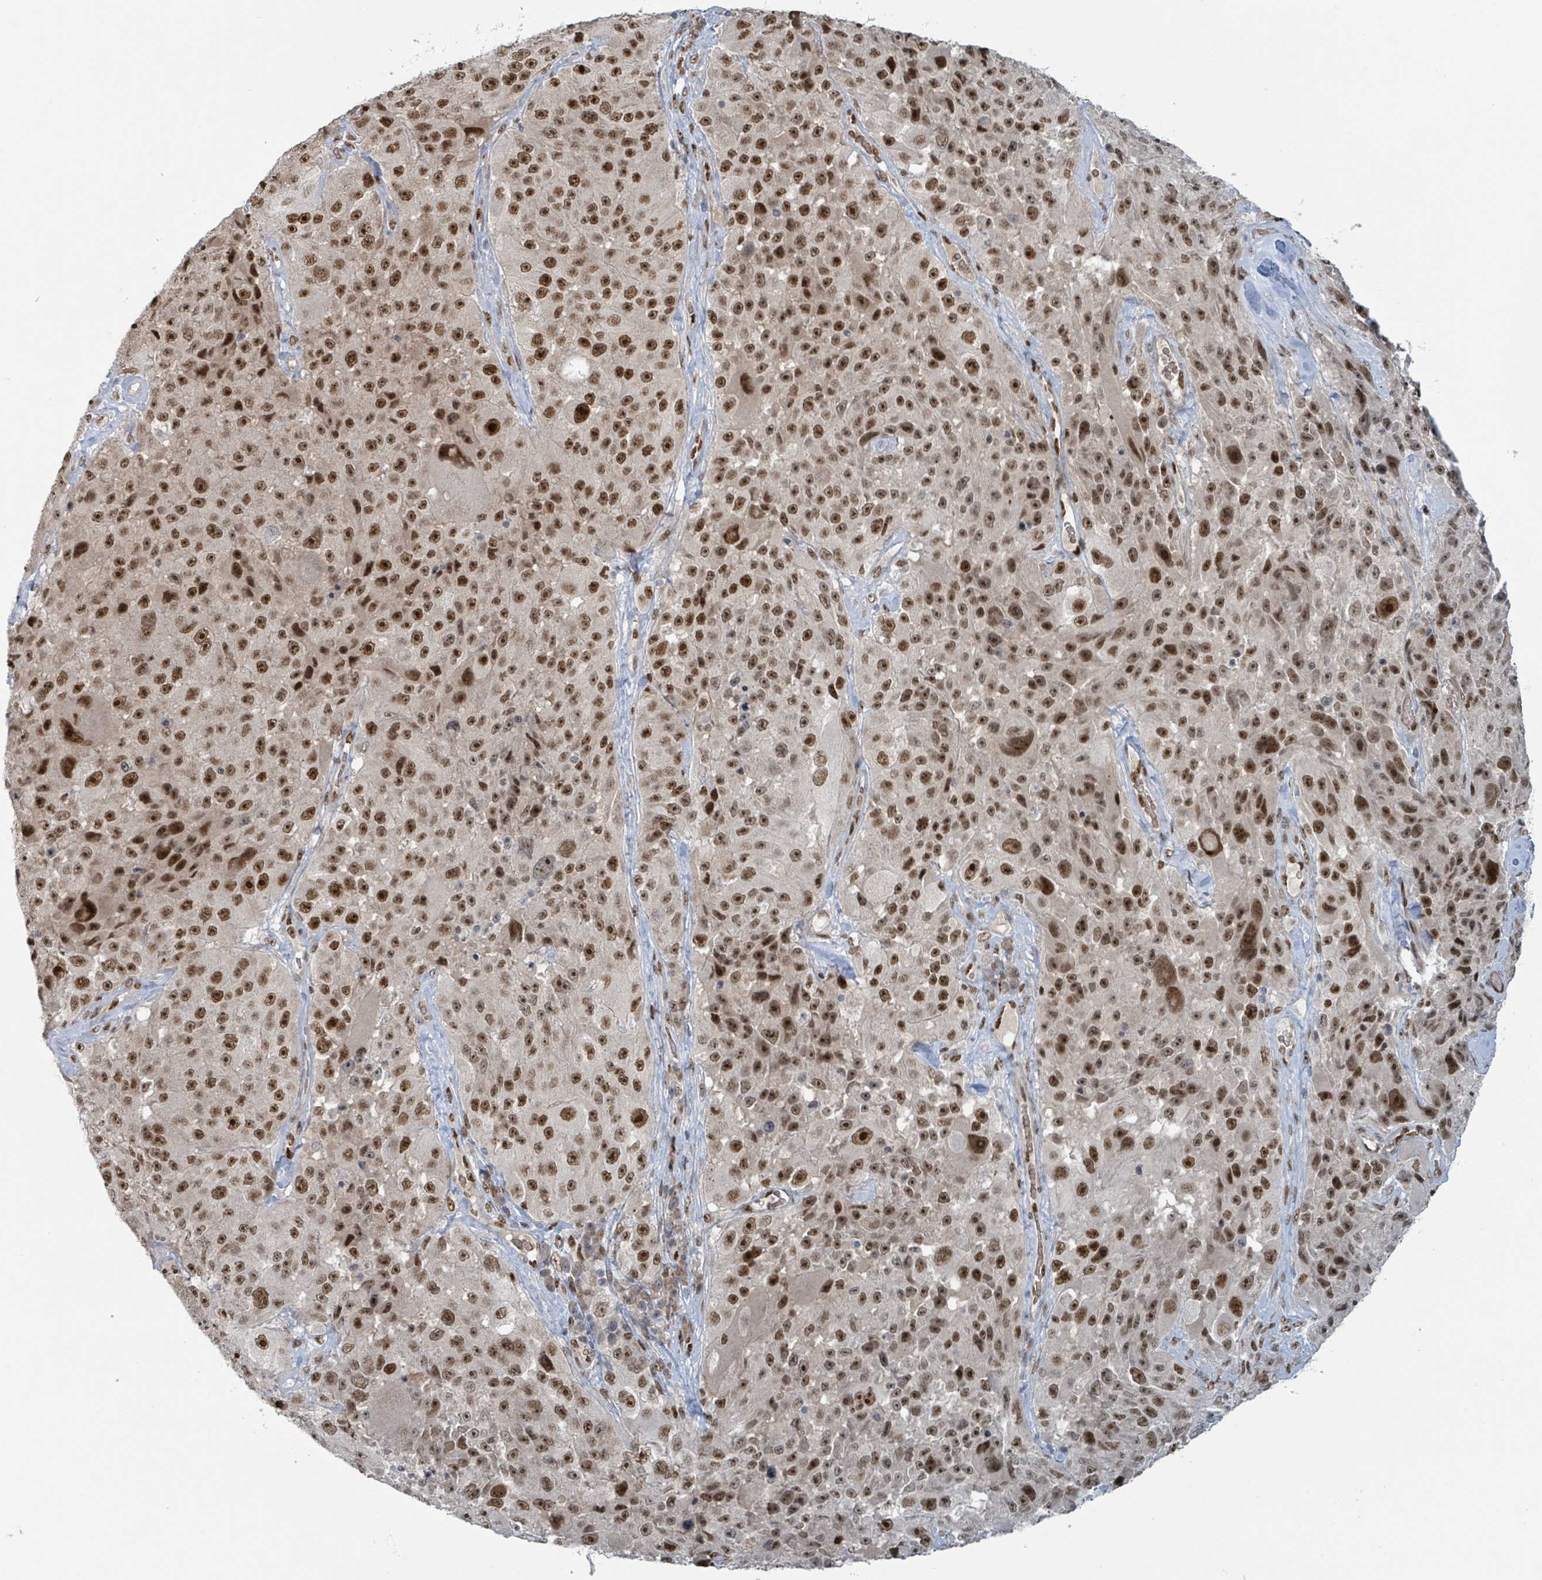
{"staining": {"intensity": "strong", "quantity": ">75%", "location": "nuclear"}, "tissue": "melanoma", "cell_type": "Tumor cells", "image_type": "cancer", "snomed": [{"axis": "morphology", "description": "Malignant melanoma, Metastatic site"}, {"axis": "topography", "description": "Lymph node"}], "caption": "Human malignant melanoma (metastatic site) stained for a protein (brown) exhibits strong nuclear positive staining in approximately >75% of tumor cells.", "gene": "KLF3", "patient": {"sex": "male", "age": 62}}